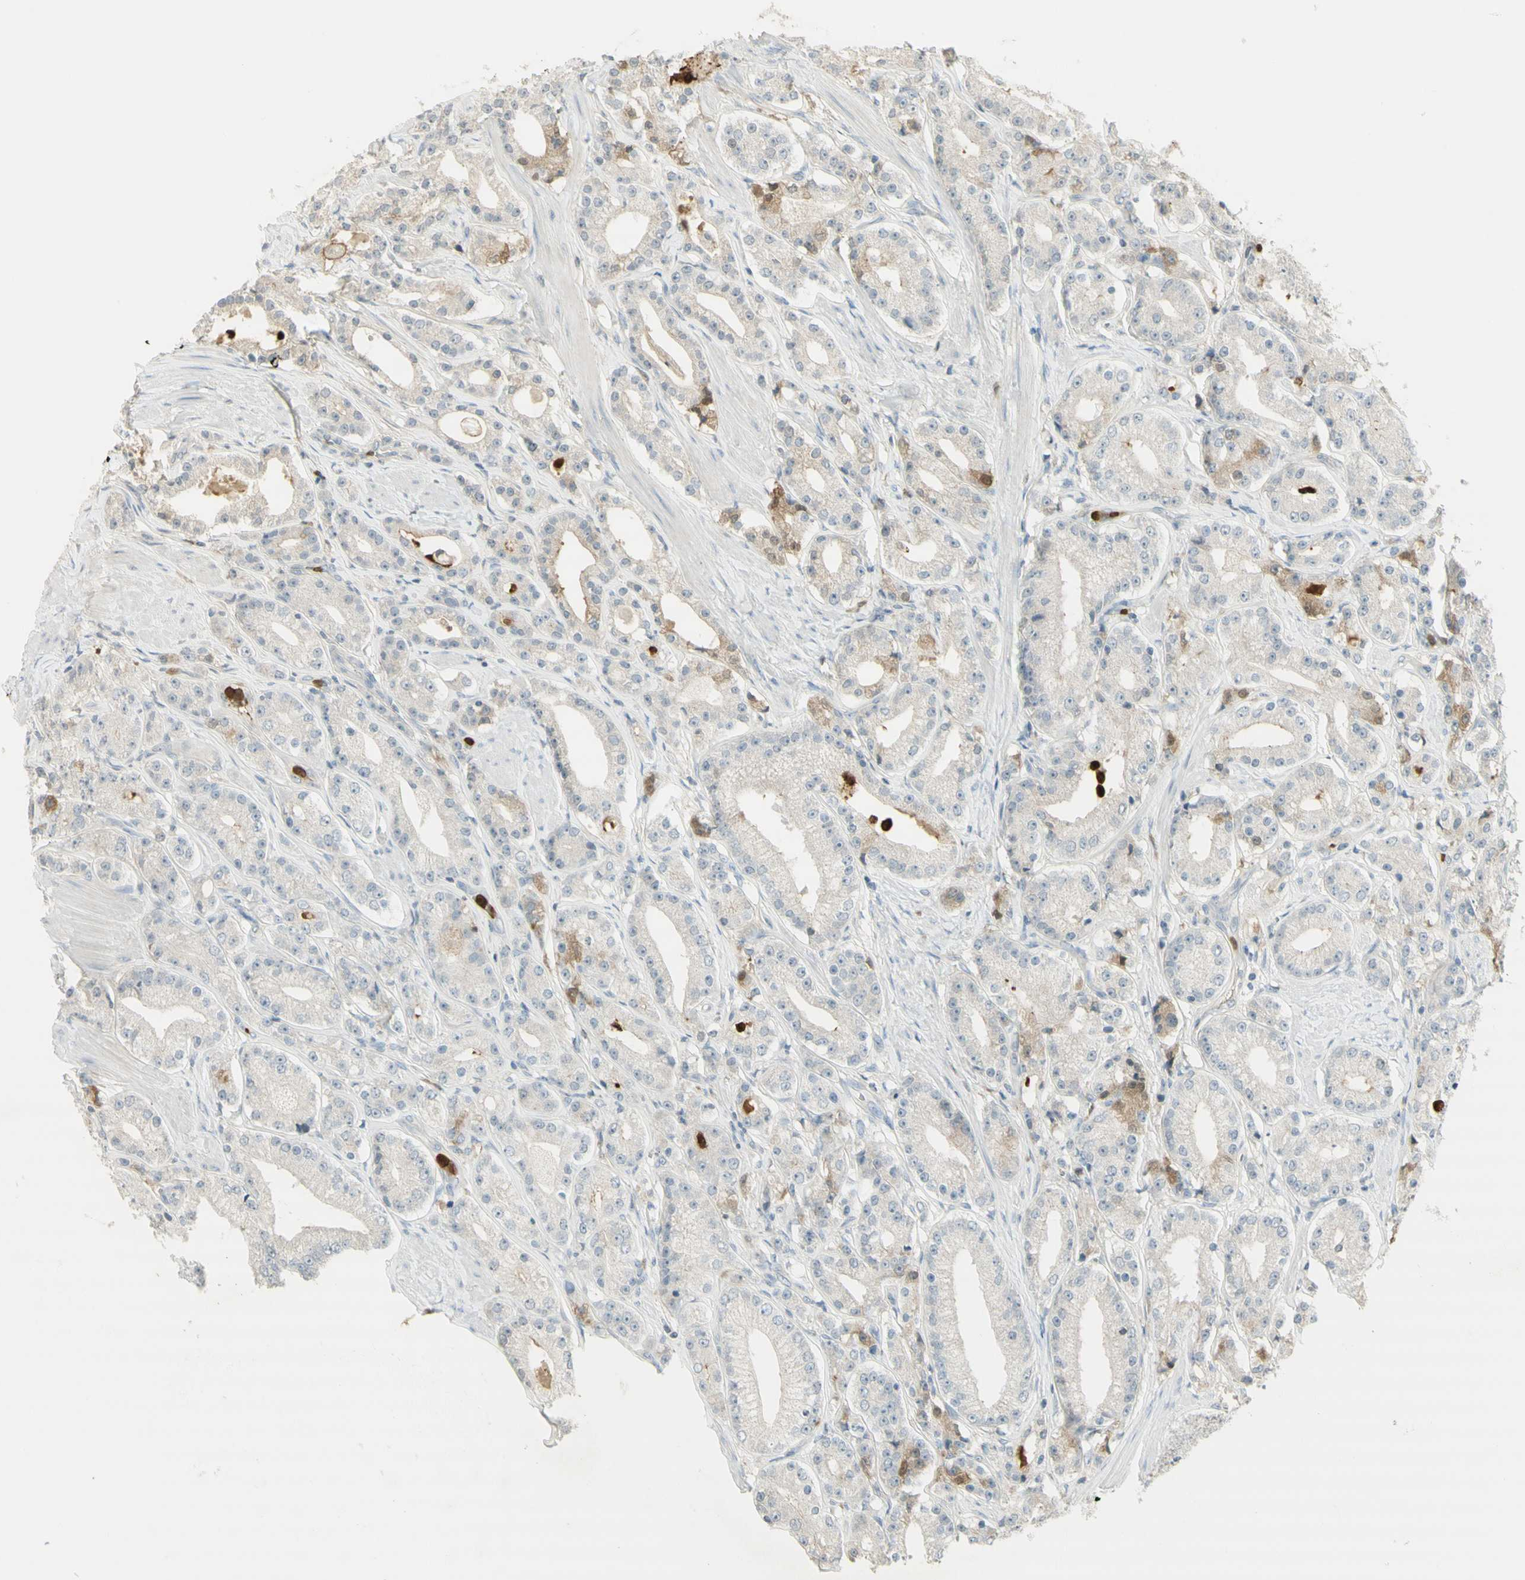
{"staining": {"intensity": "weak", "quantity": "<25%", "location": "cytoplasmic/membranous"}, "tissue": "prostate cancer", "cell_type": "Tumor cells", "image_type": "cancer", "snomed": [{"axis": "morphology", "description": "Adenocarcinoma, Low grade"}, {"axis": "topography", "description": "Prostate"}], "caption": "High power microscopy image of an IHC micrograph of prostate low-grade adenocarcinoma, revealing no significant staining in tumor cells.", "gene": "NID1", "patient": {"sex": "male", "age": 63}}